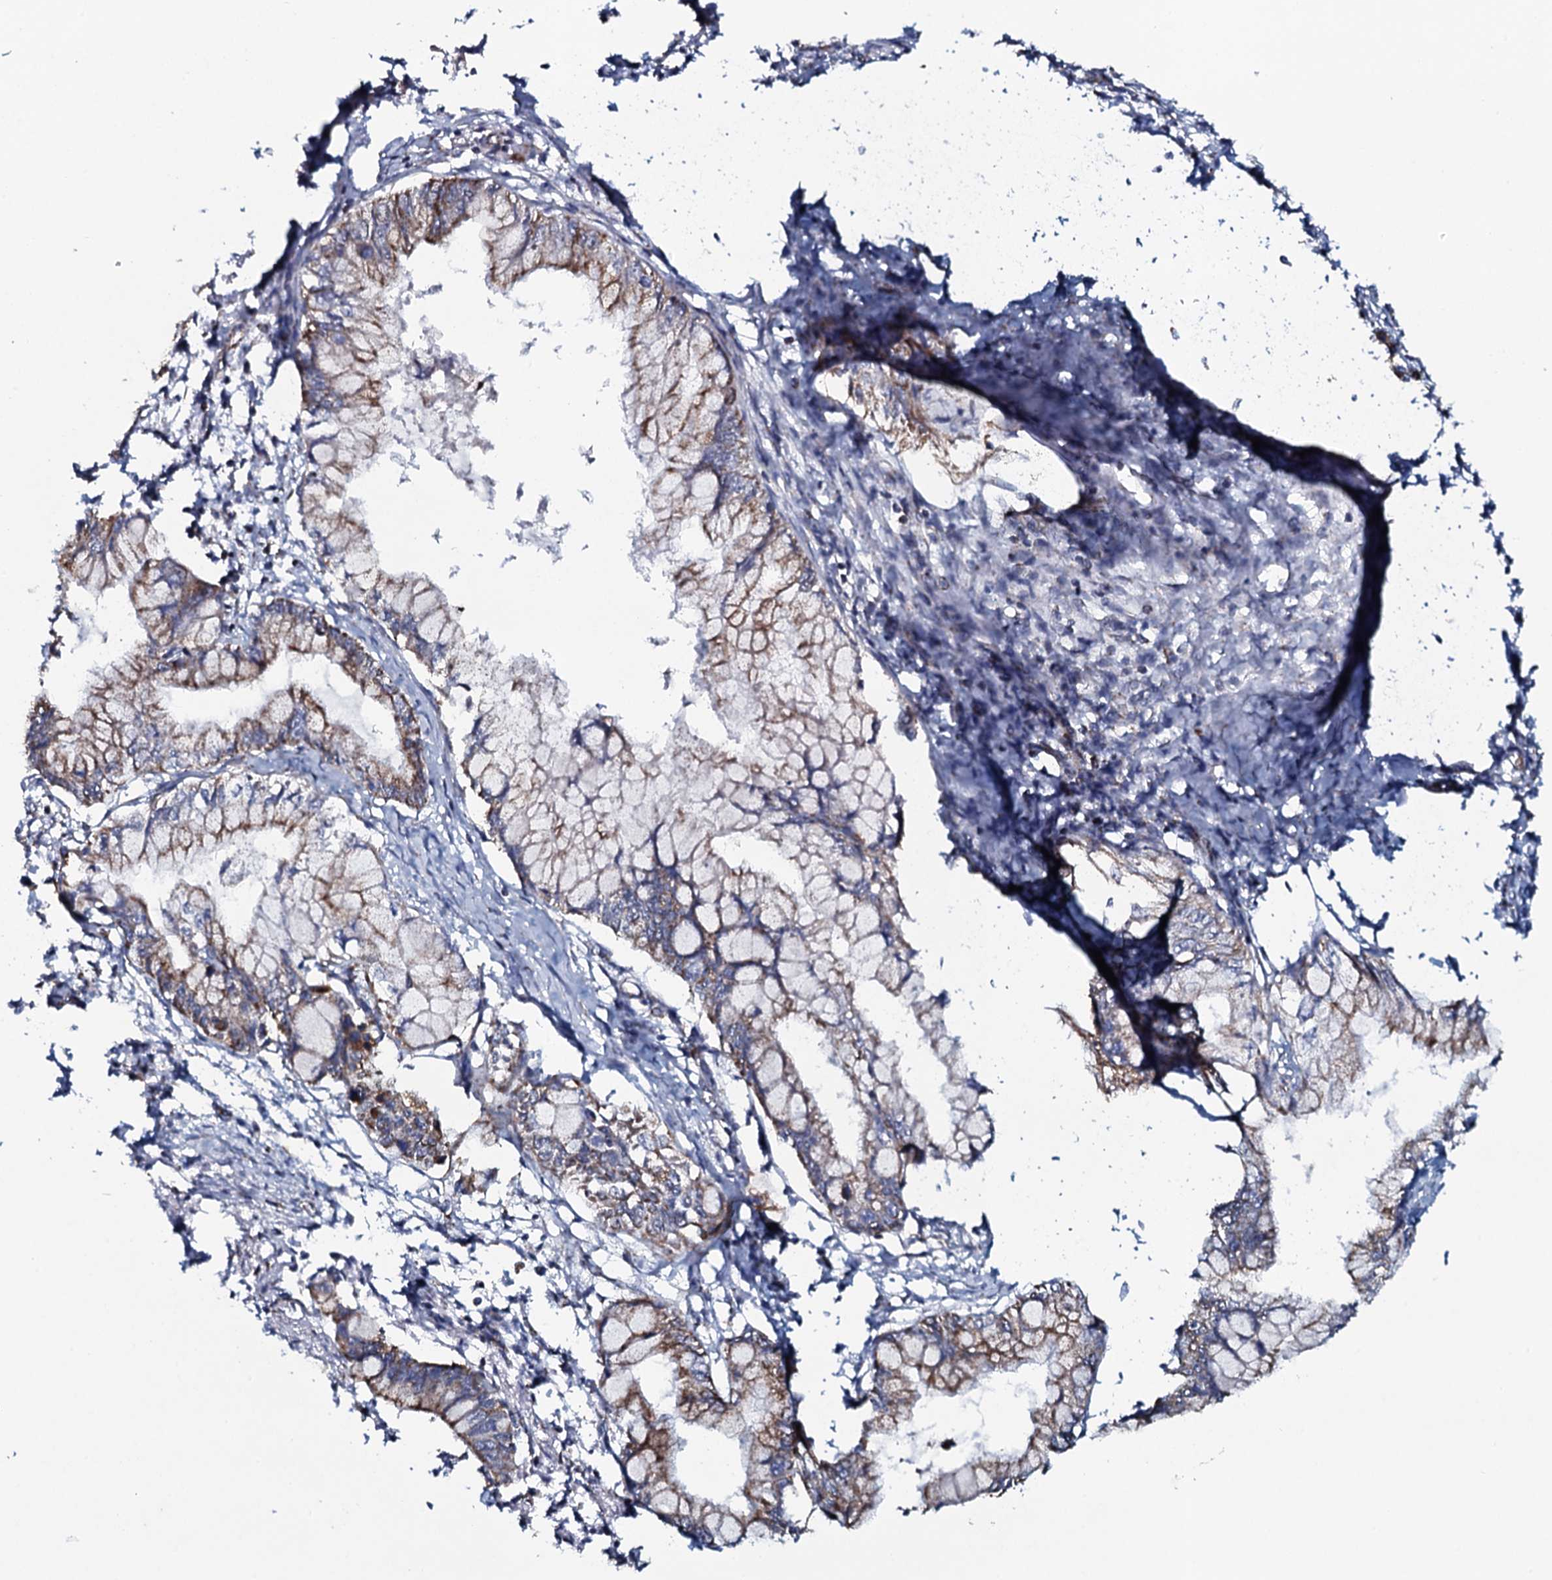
{"staining": {"intensity": "moderate", "quantity": "25%-75%", "location": "cytoplasmic/membranous"}, "tissue": "pancreatic cancer", "cell_type": "Tumor cells", "image_type": "cancer", "snomed": [{"axis": "morphology", "description": "Adenocarcinoma, NOS"}, {"axis": "topography", "description": "Pancreas"}], "caption": "The micrograph demonstrates immunohistochemical staining of adenocarcinoma (pancreatic). There is moderate cytoplasmic/membranous staining is present in approximately 25%-75% of tumor cells.", "gene": "EVC2", "patient": {"sex": "male", "age": 48}}